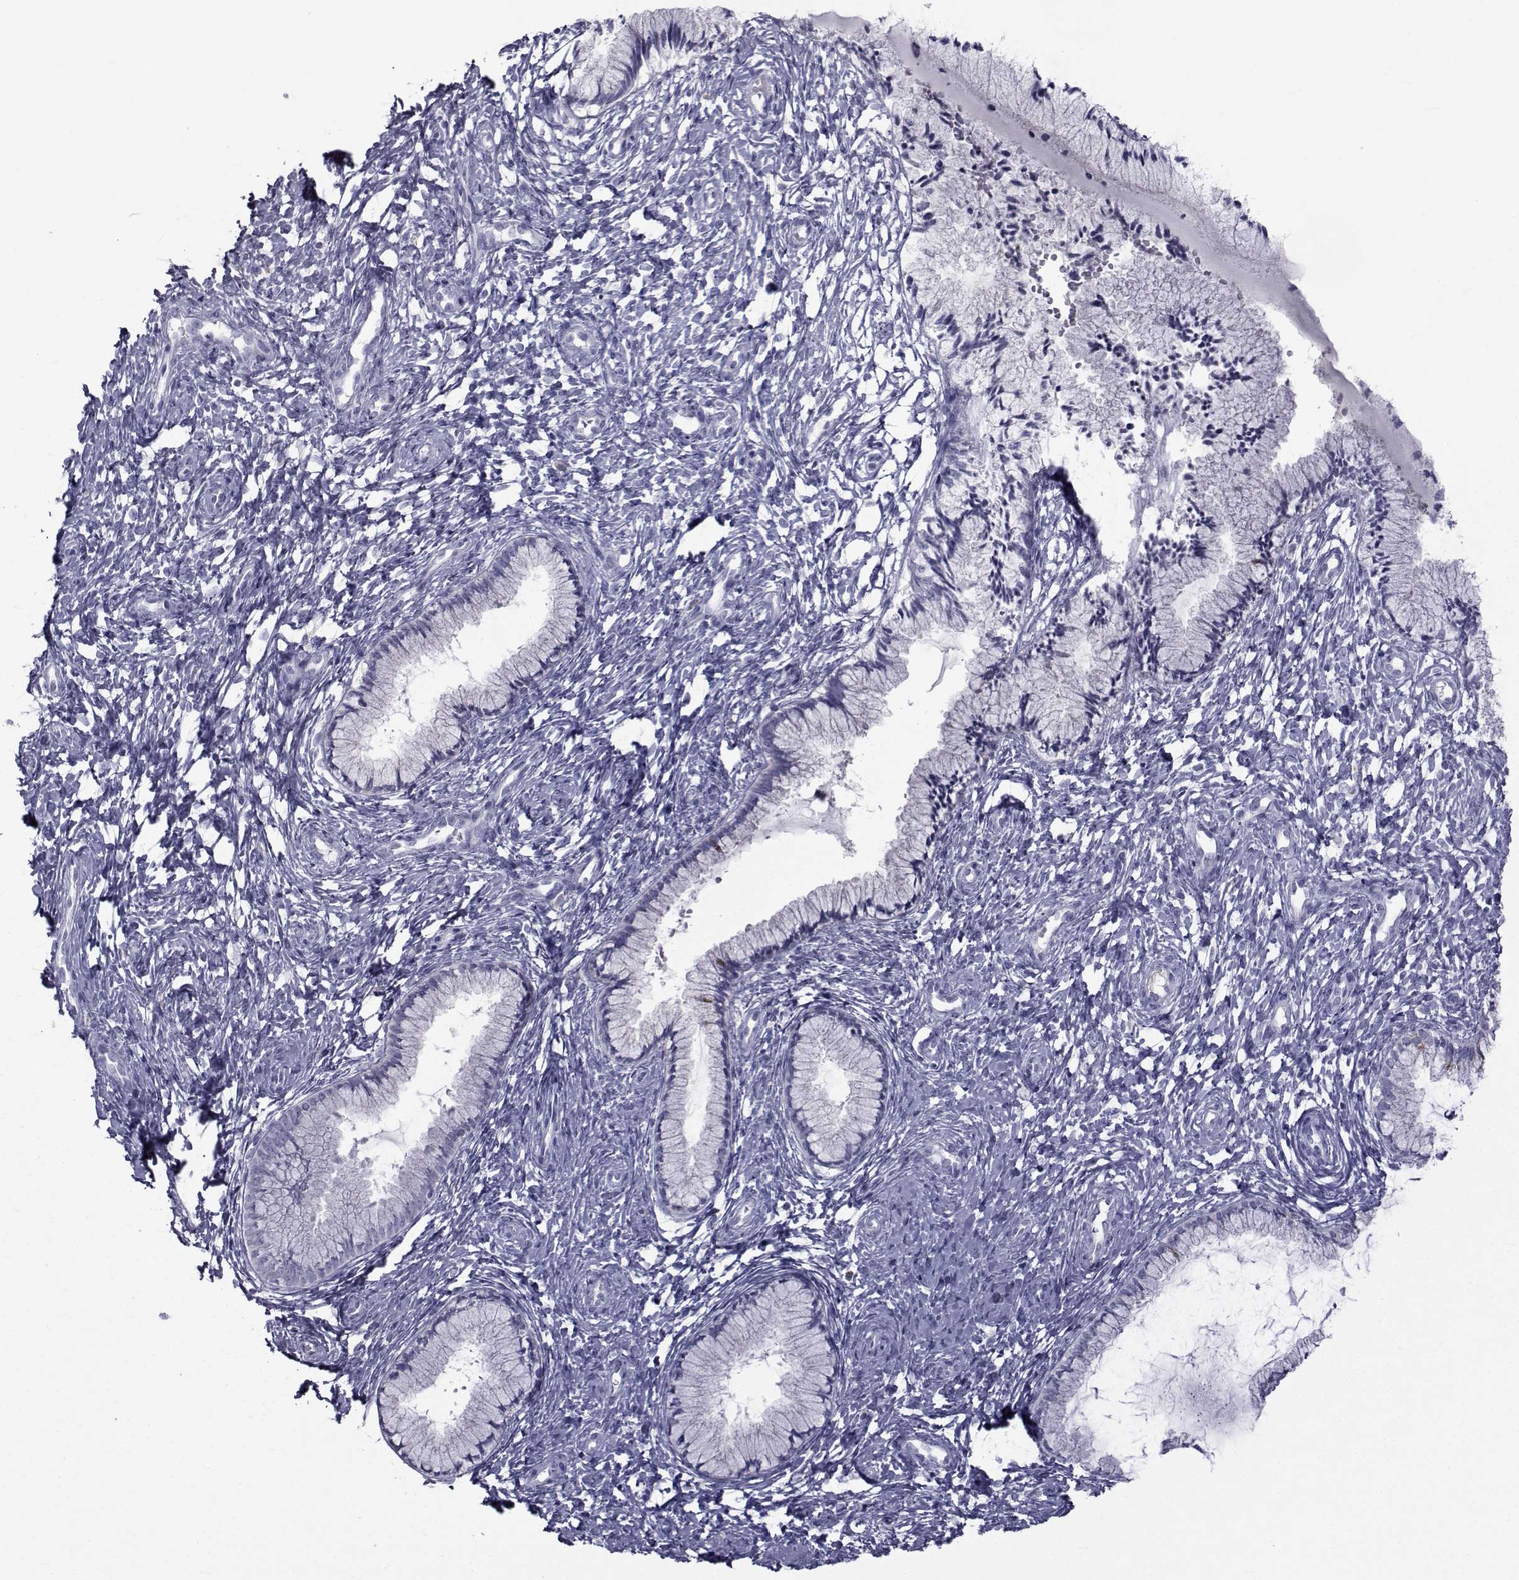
{"staining": {"intensity": "negative", "quantity": "none", "location": "none"}, "tissue": "cervix", "cell_type": "Glandular cells", "image_type": "normal", "snomed": [{"axis": "morphology", "description": "Normal tissue, NOS"}, {"axis": "topography", "description": "Cervix"}], "caption": "The histopathology image exhibits no staining of glandular cells in unremarkable cervix.", "gene": "FDXR", "patient": {"sex": "female", "age": 37}}